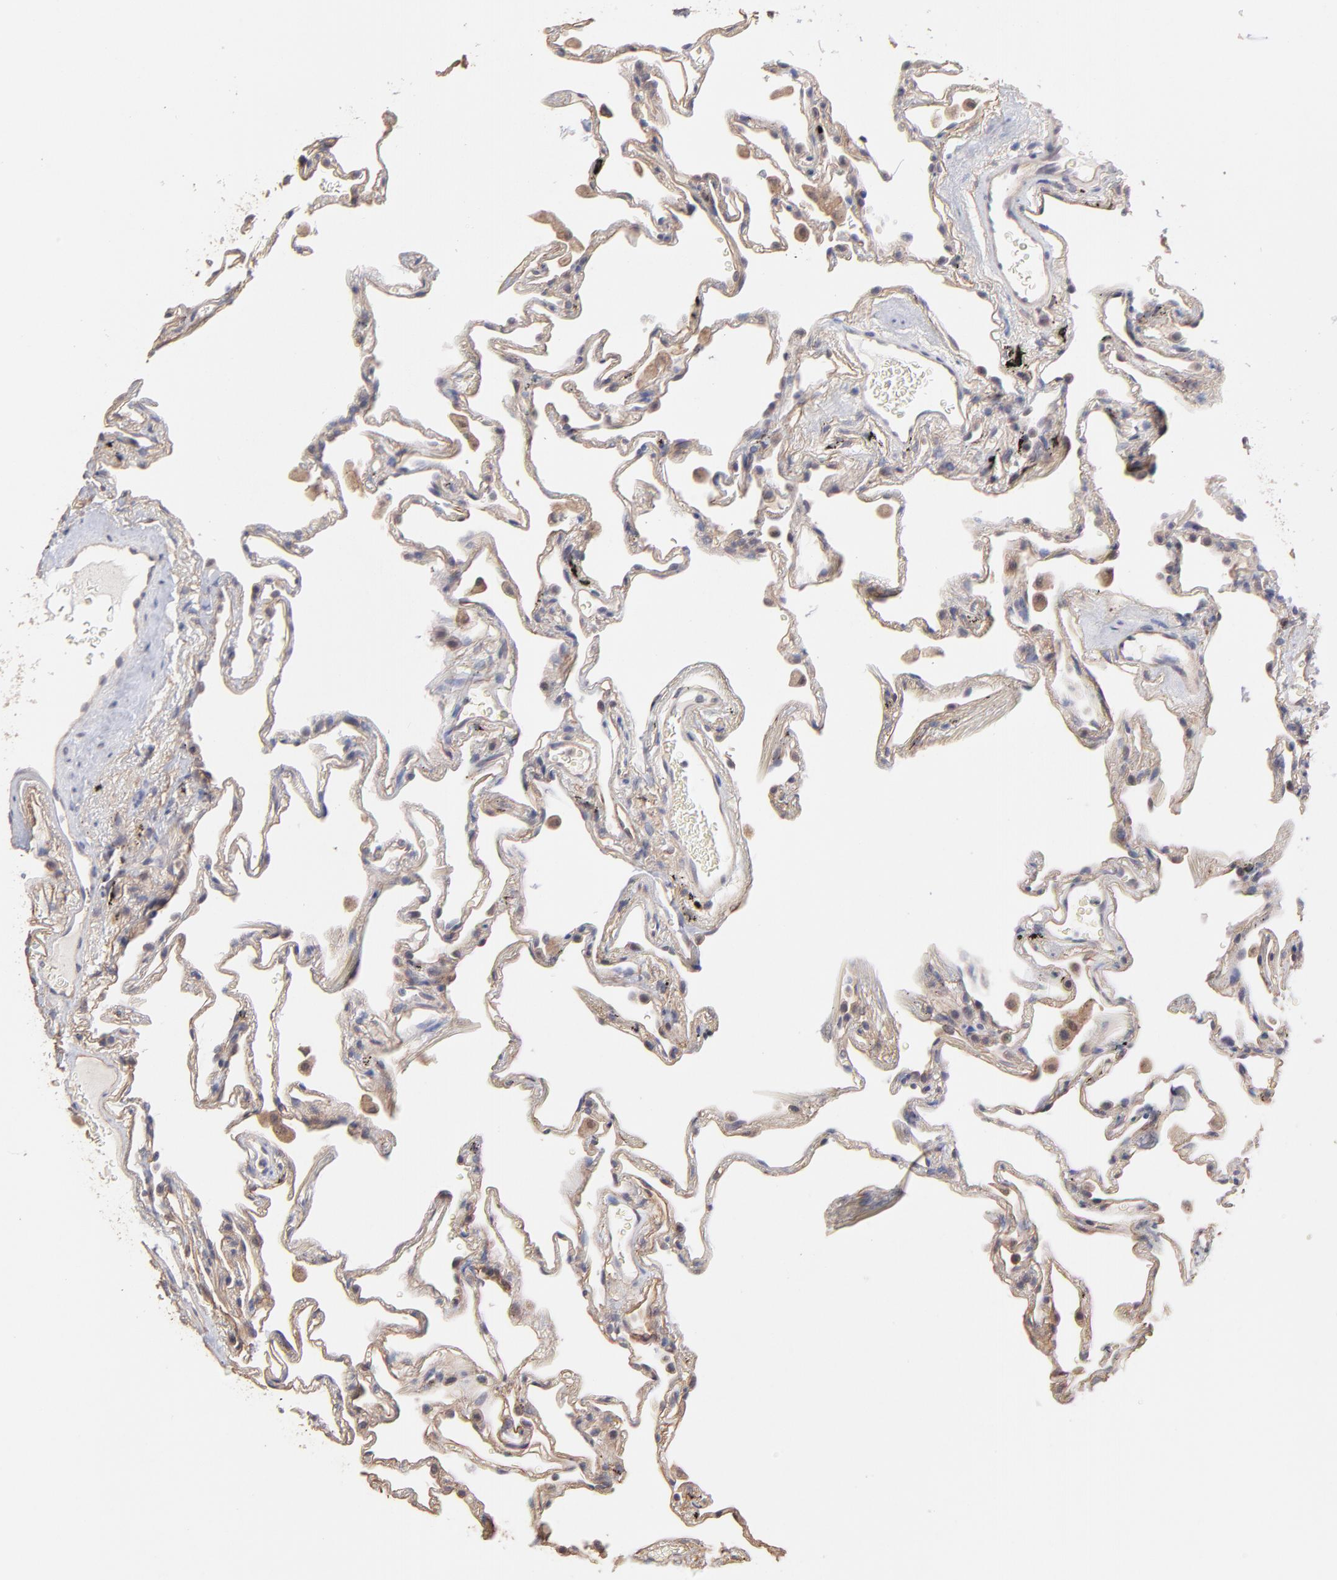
{"staining": {"intensity": "moderate", "quantity": ">75%", "location": "cytoplasmic/membranous"}, "tissue": "lung", "cell_type": "Alveolar cells", "image_type": "normal", "snomed": [{"axis": "morphology", "description": "Normal tissue, NOS"}, {"axis": "morphology", "description": "Inflammation, NOS"}, {"axis": "topography", "description": "Lung"}], "caption": "Immunohistochemistry histopathology image of normal human lung stained for a protein (brown), which displays medium levels of moderate cytoplasmic/membranous expression in about >75% of alveolar cells.", "gene": "STAP2", "patient": {"sex": "male", "age": 69}}